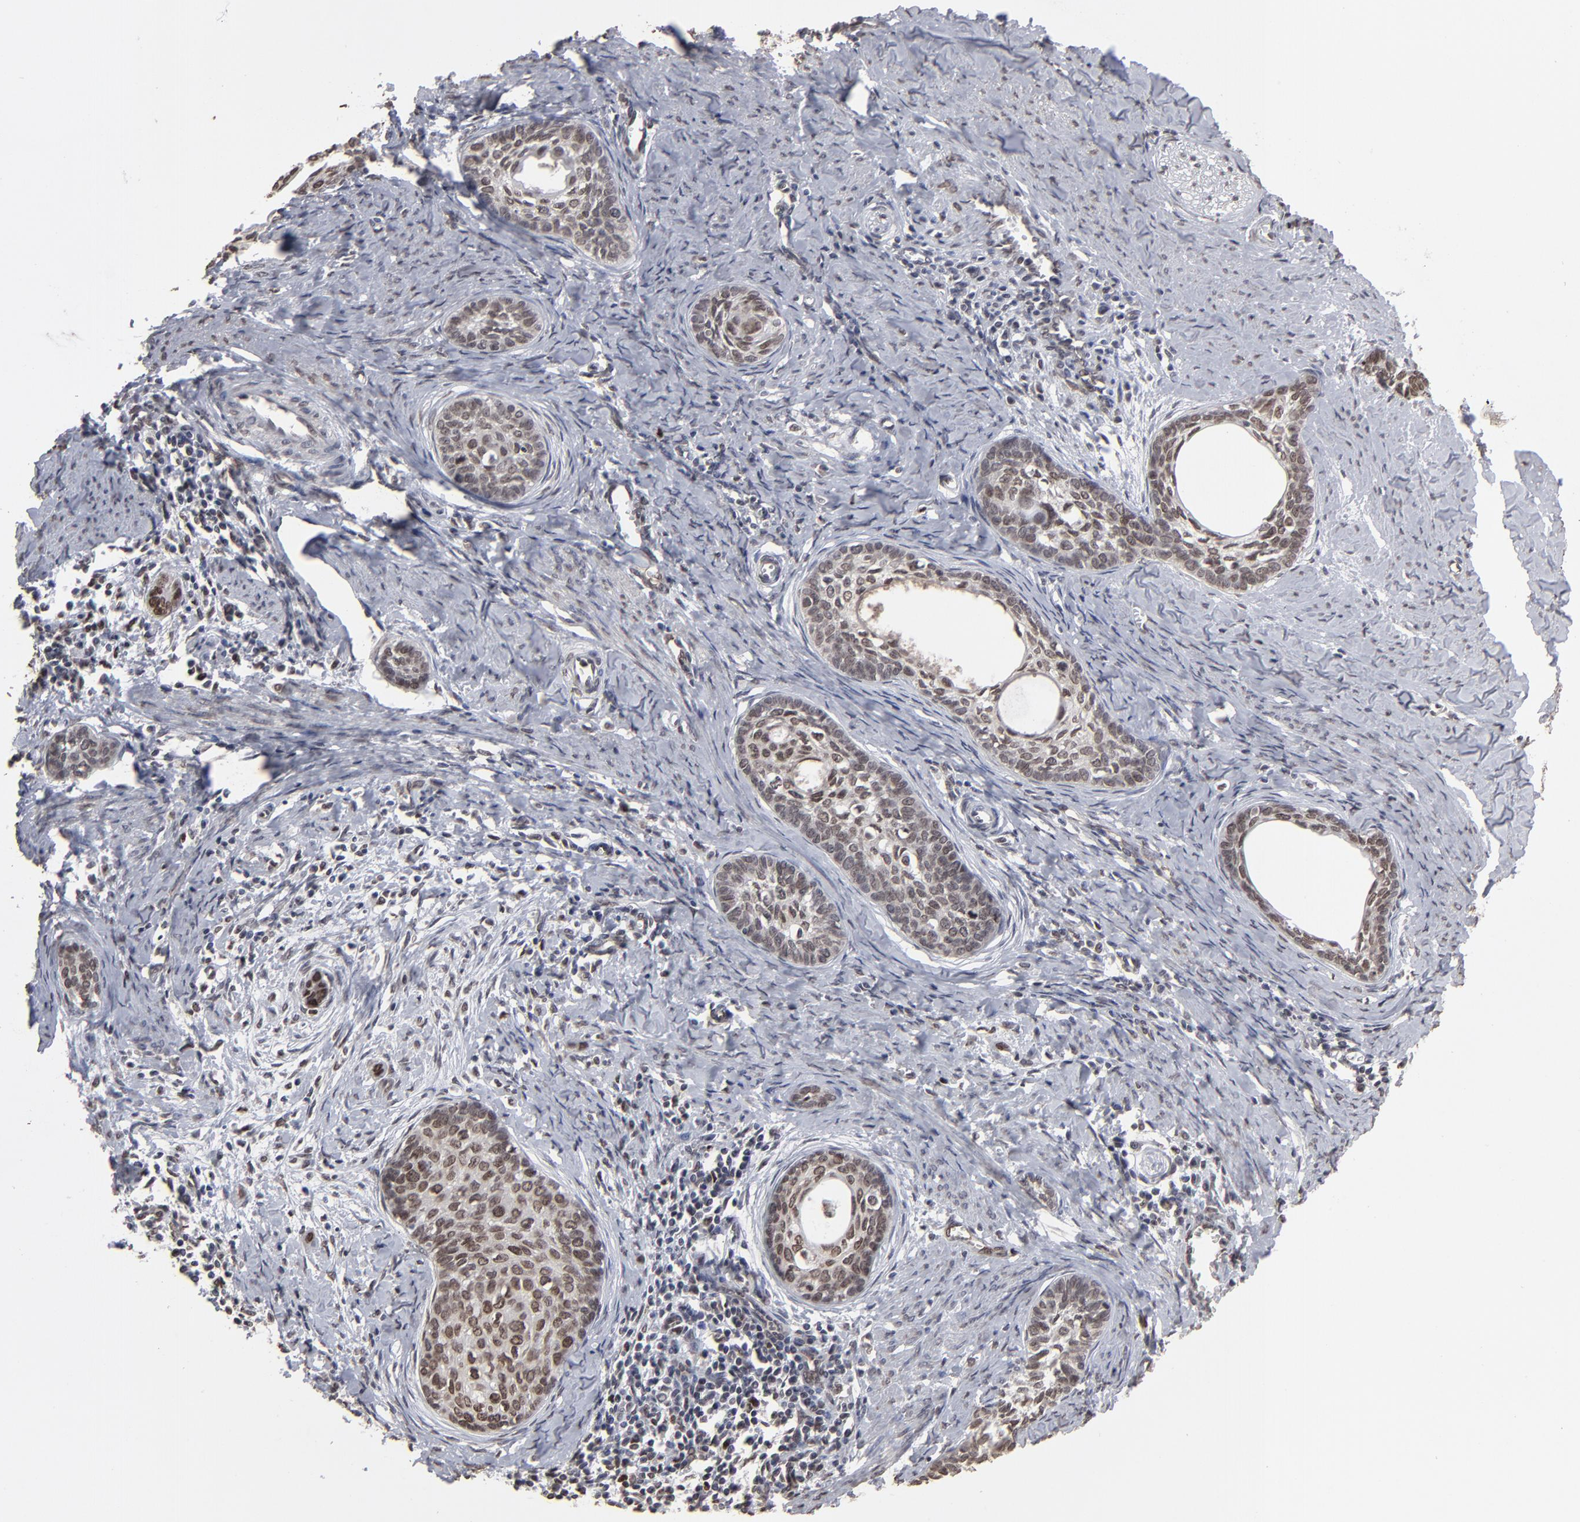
{"staining": {"intensity": "moderate", "quantity": ">75%", "location": "nuclear"}, "tissue": "cervical cancer", "cell_type": "Tumor cells", "image_type": "cancer", "snomed": [{"axis": "morphology", "description": "Squamous cell carcinoma, NOS"}, {"axis": "topography", "description": "Cervix"}], "caption": "This image shows immunohistochemistry staining of human cervical squamous cell carcinoma, with medium moderate nuclear staining in about >75% of tumor cells.", "gene": "BAZ1A", "patient": {"sex": "female", "age": 33}}